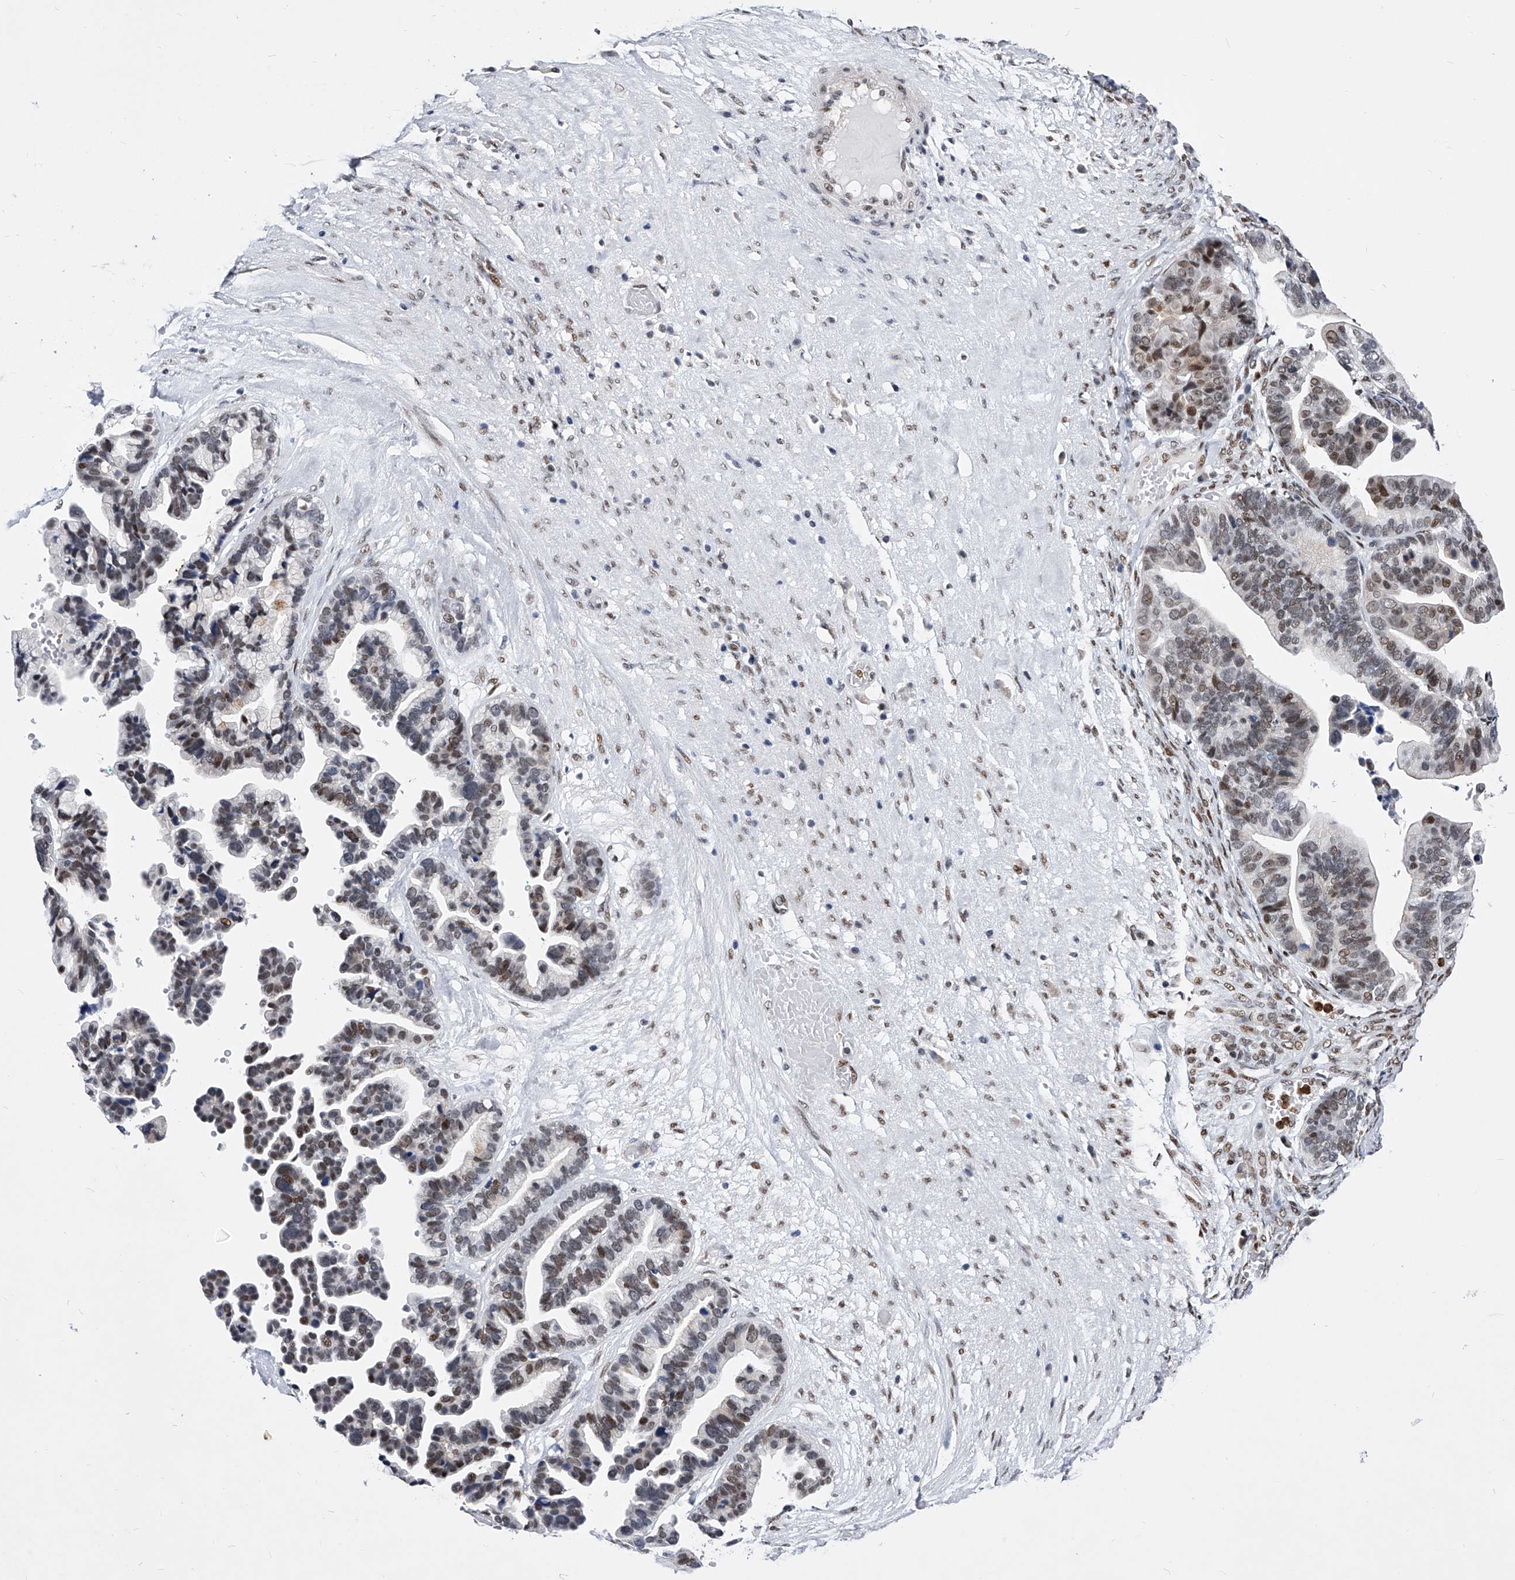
{"staining": {"intensity": "moderate", "quantity": "25%-75%", "location": "nuclear"}, "tissue": "ovarian cancer", "cell_type": "Tumor cells", "image_type": "cancer", "snomed": [{"axis": "morphology", "description": "Cystadenocarcinoma, serous, NOS"}, {"axis": "topography", "description": "Ovary"}], "caption": "Immunohistochemistry (IHC) (DAB) staining of ovarian cancer demonstrates moderate nuclear protein expression in approximately 25%-75% of tumor cells. (DAB (3,3'-diaminobenzidine) IHC, brown staining for protein, blue staining for nuclei).", "gene": "TESK2", "patient": {"sex": "female", "age": 56}}